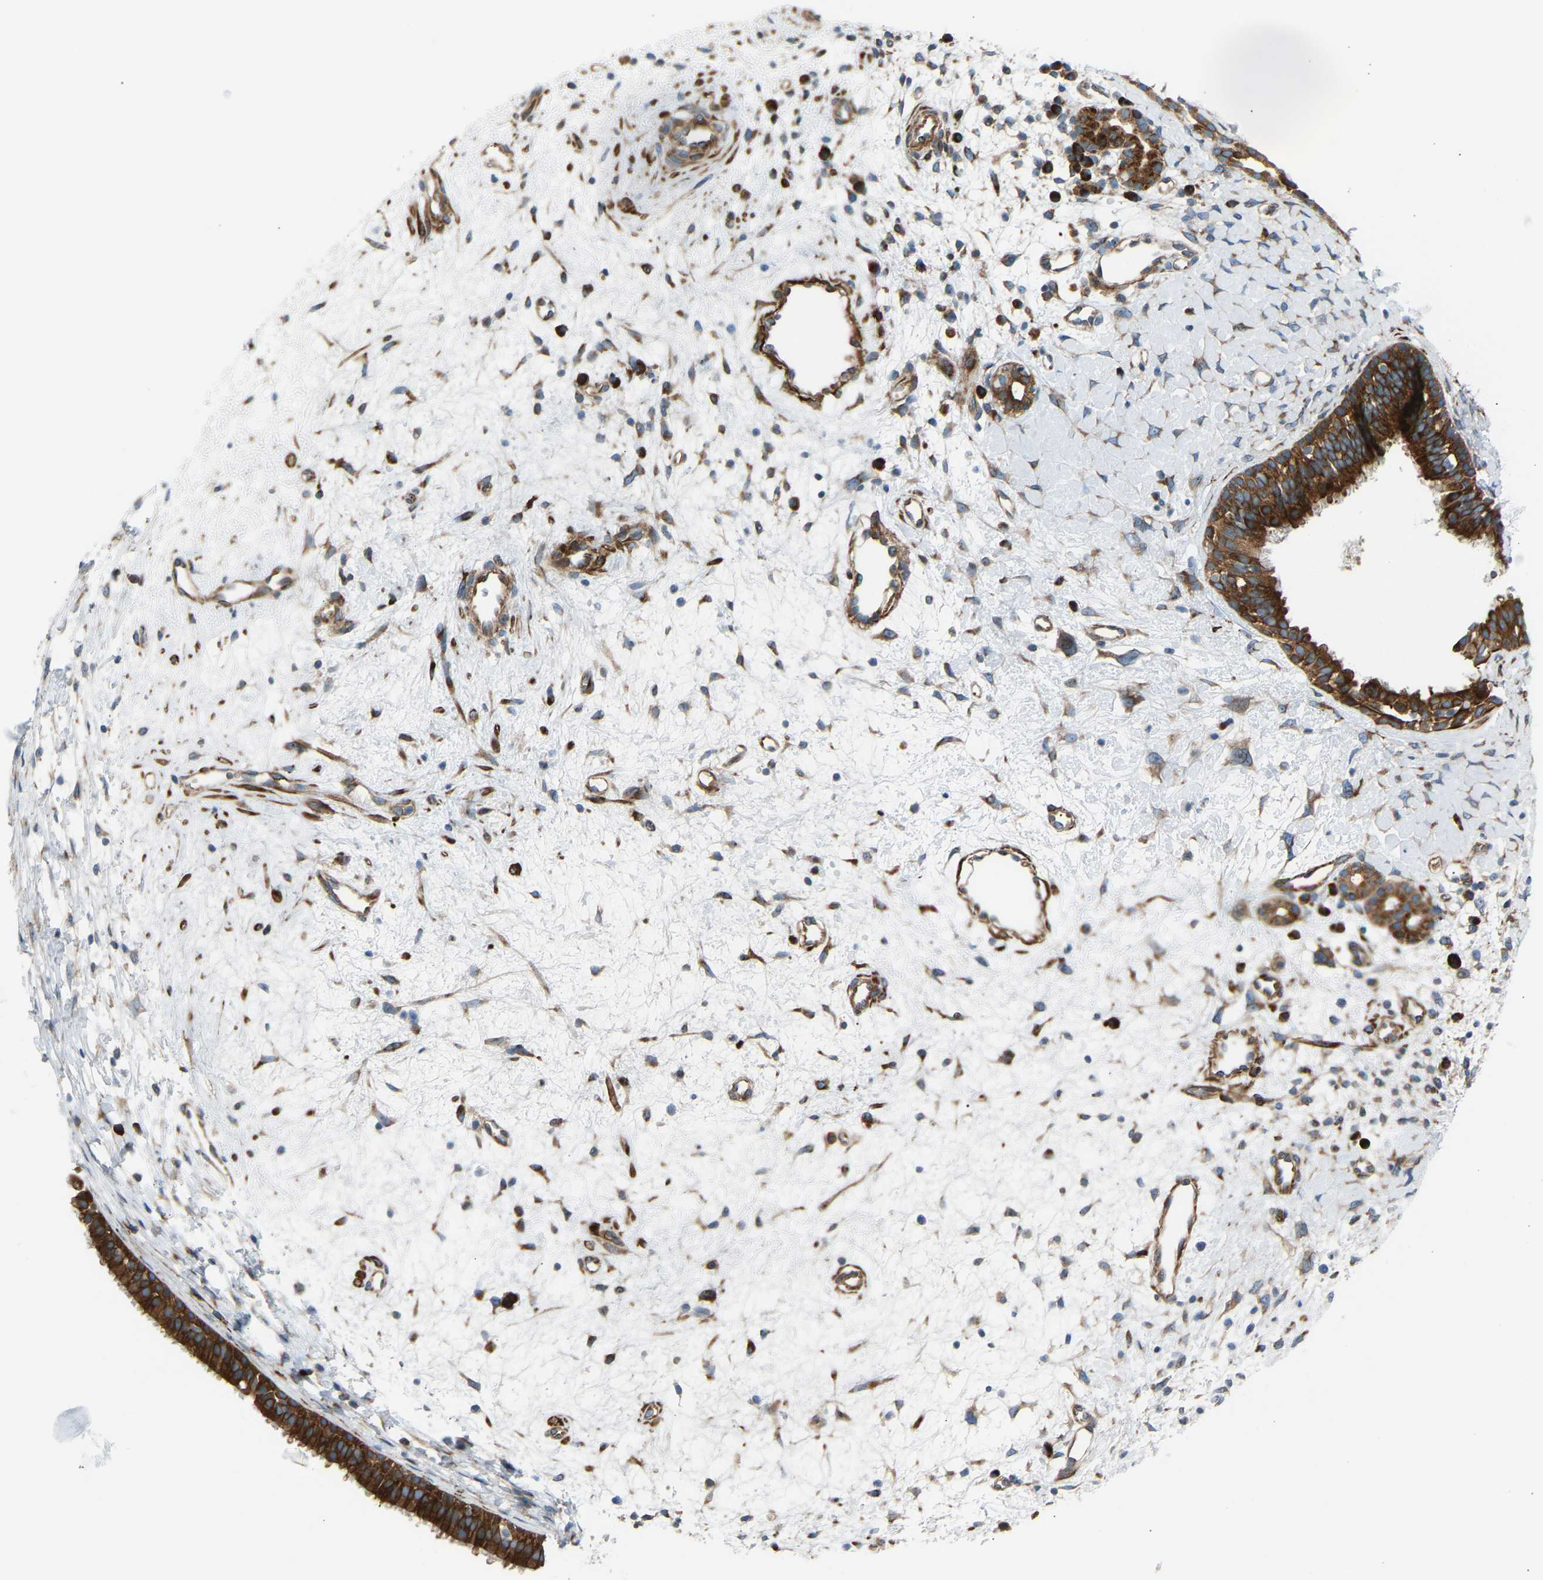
{"staining": {"intensity": "strong", "quantity": ">75%", "location": "cytoplasmic/membranous"}, "tissue": "nasopharynx", "cell_type": "Respiratory epithelial cells", "image_type": "normal", "snomed": [{"axis": "morphology", "description": "Normal tissue, NOS"}, {"axis": "topography", "description": "Nasopharynx"}], "caption": "Immunohistochemical staining of unremarkable nasopharynx demonstrates >75% levels of strong cytoplasmic/membranous protein positivity in about >75% of respiratory epithelial cells. The protein of interest is shown in brown color, while the nuclei are stained blue.", "gene": "VPS41", "patient": {"sex": "male", "age": 22}}